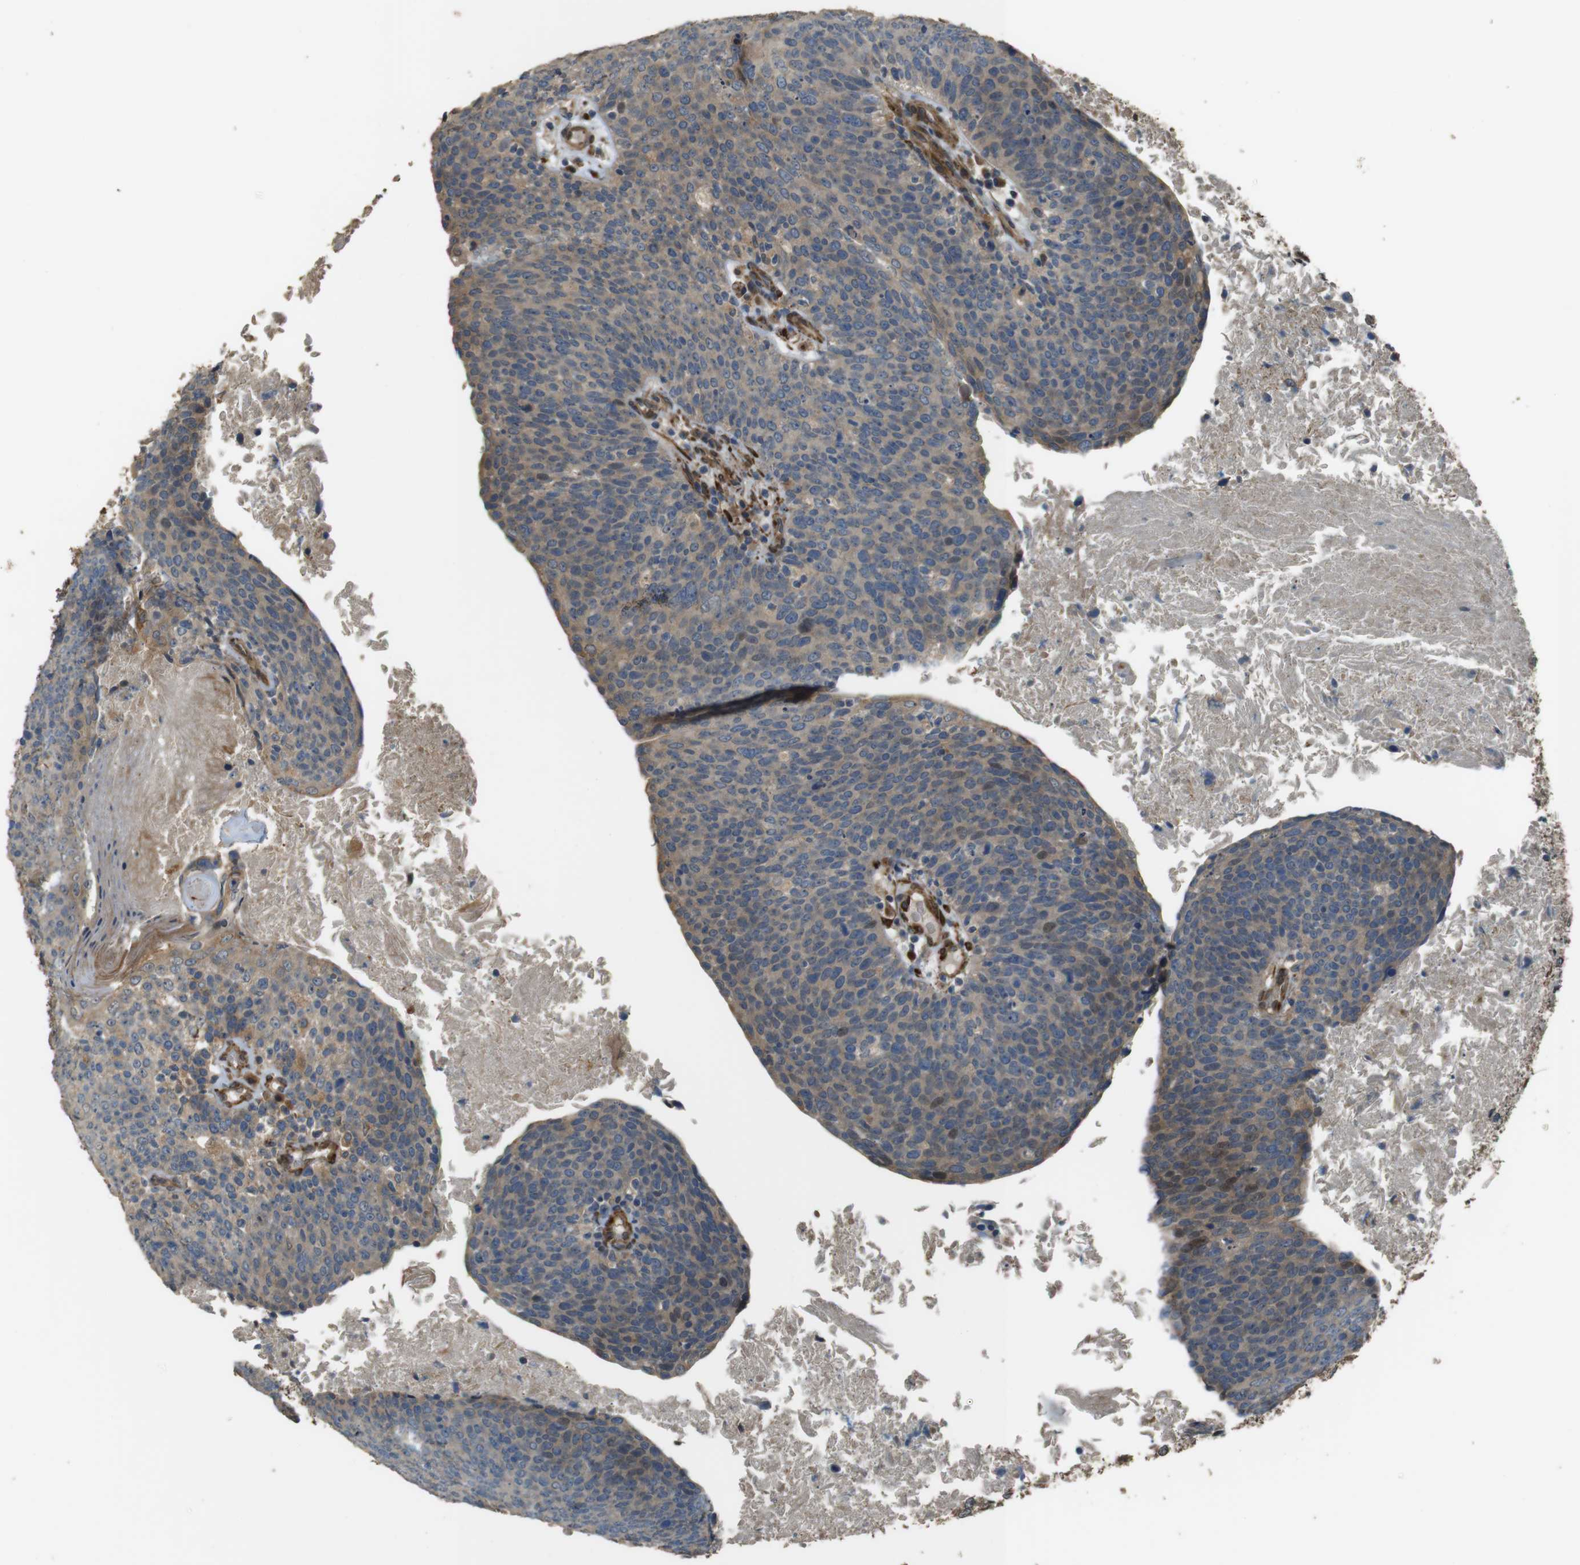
{"staining": {"intensity": "weak", "quantity": "25%-75%", "location": "cytoplasmic/membranous"}, "tissue": "head and neck cancer", "cell_type": "Tumor cells", "image_type": "cancer", "snomed": [{"axis": "morphology", "description": "Squamous cell carcinoma, NOS"}, {"axis": "morphology", "description": "Squamous cell carcinoma, metastatic, NOS"}, {"axis": "topography", "description": "Lymph node"}, {"axis": "topography", "description": "Head-Neck"}], "caption": "A high-resolution image shows IHC staining of squamous cell carcinoma (head and neck), which exhibits weak cytoplasmic/membranous expression in about 25%-75% of tumor cells.", "gene": "MSRB3", "patient": {"sex": "male", "age": 62}}